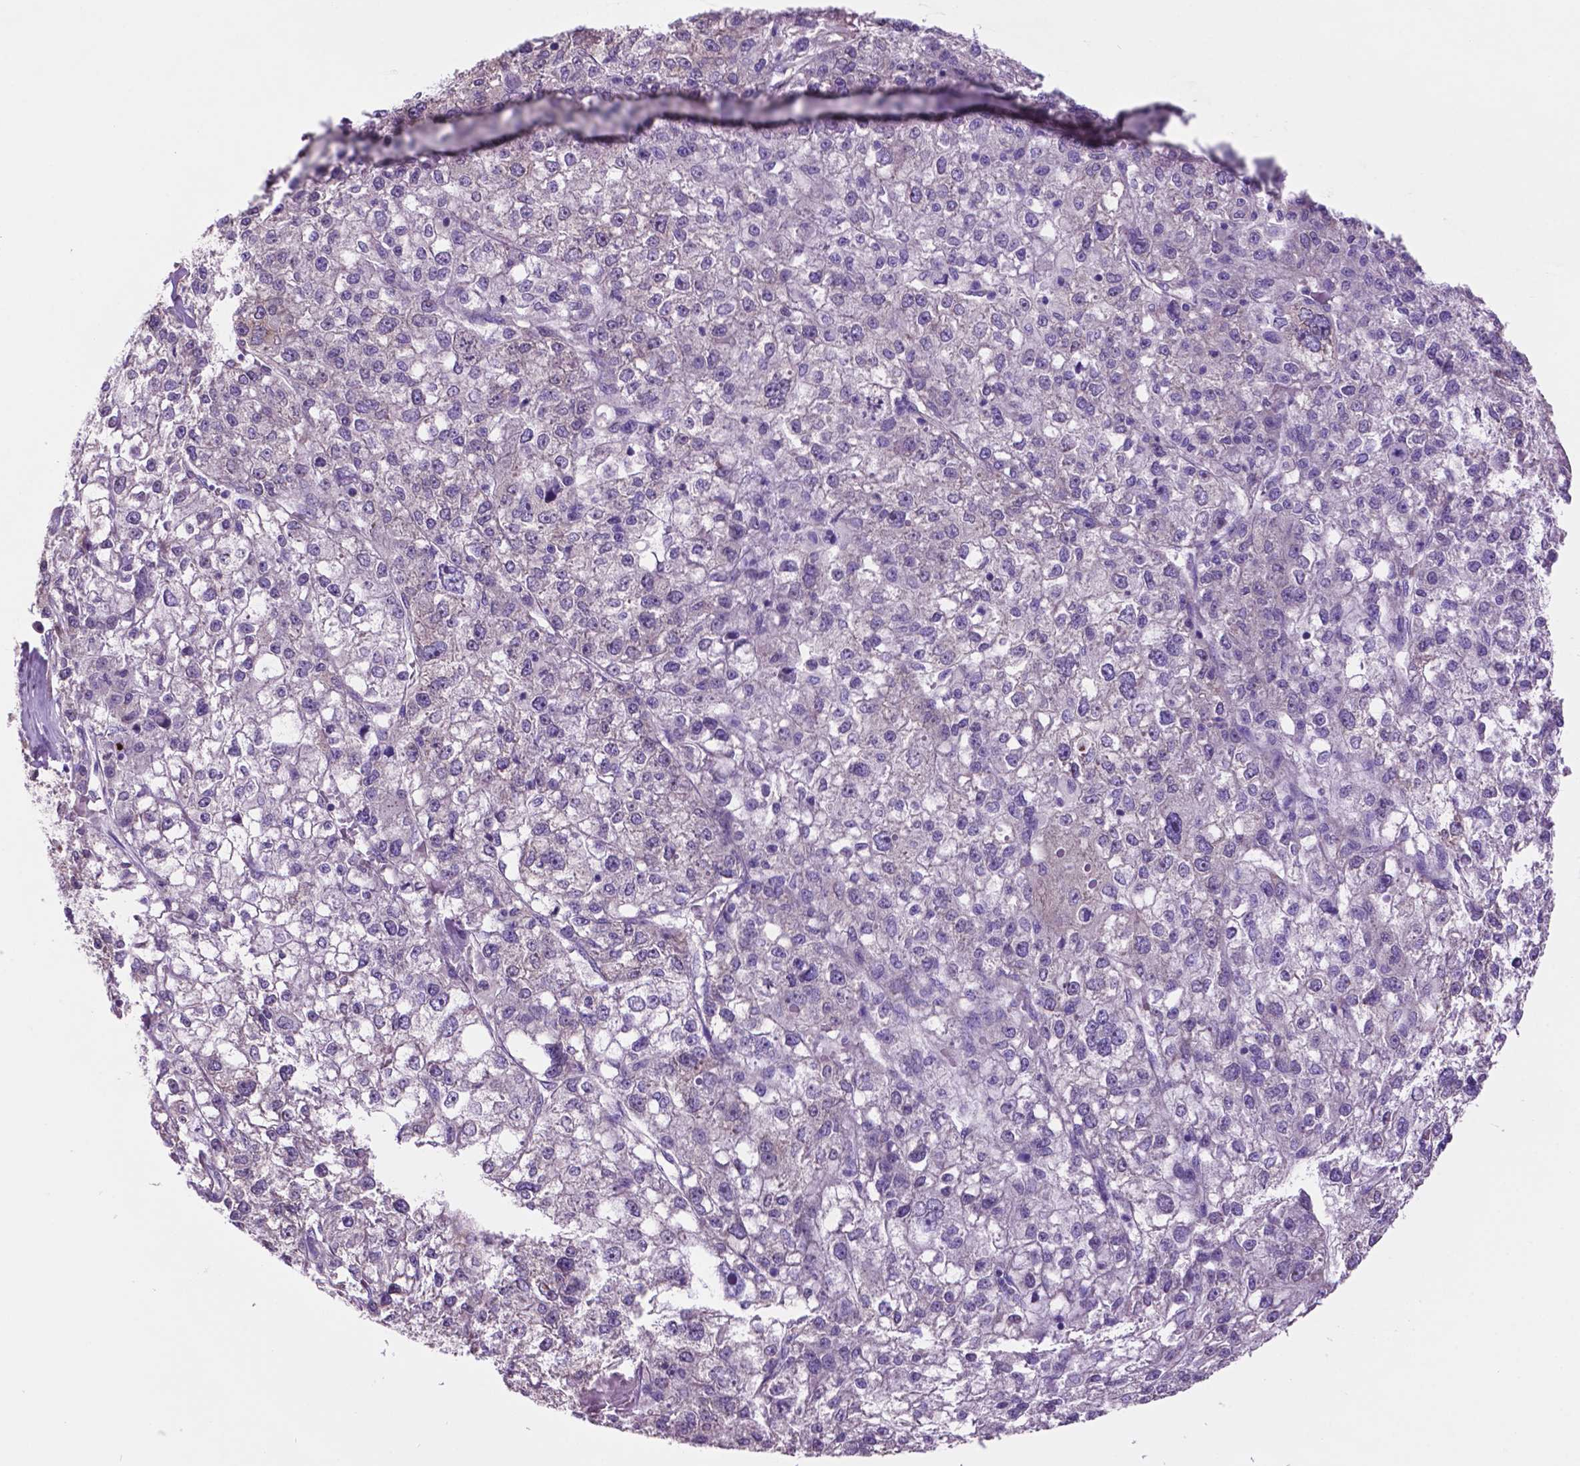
{"staining": {"intensity": "negative", "quantity": "none", "location": "none"}, "tissue": "liver cancer", "cell_type": "Tumor cells", "image_type": "cancer", "snomed": [{"axis": "morphology", "description": "Carcinoma, Hepatocellular, NOS"}, {"axis": "topography", "description": "Liver"}], "caption": "This micrograph is of liver cancer stained with immunohistochemistry to label a protein in brown with the nuclei are counter-stained blue. There is no positivity in tumor cells.", "gene": "SPDYA", "patient": {"sex": "male", "age": 56}}